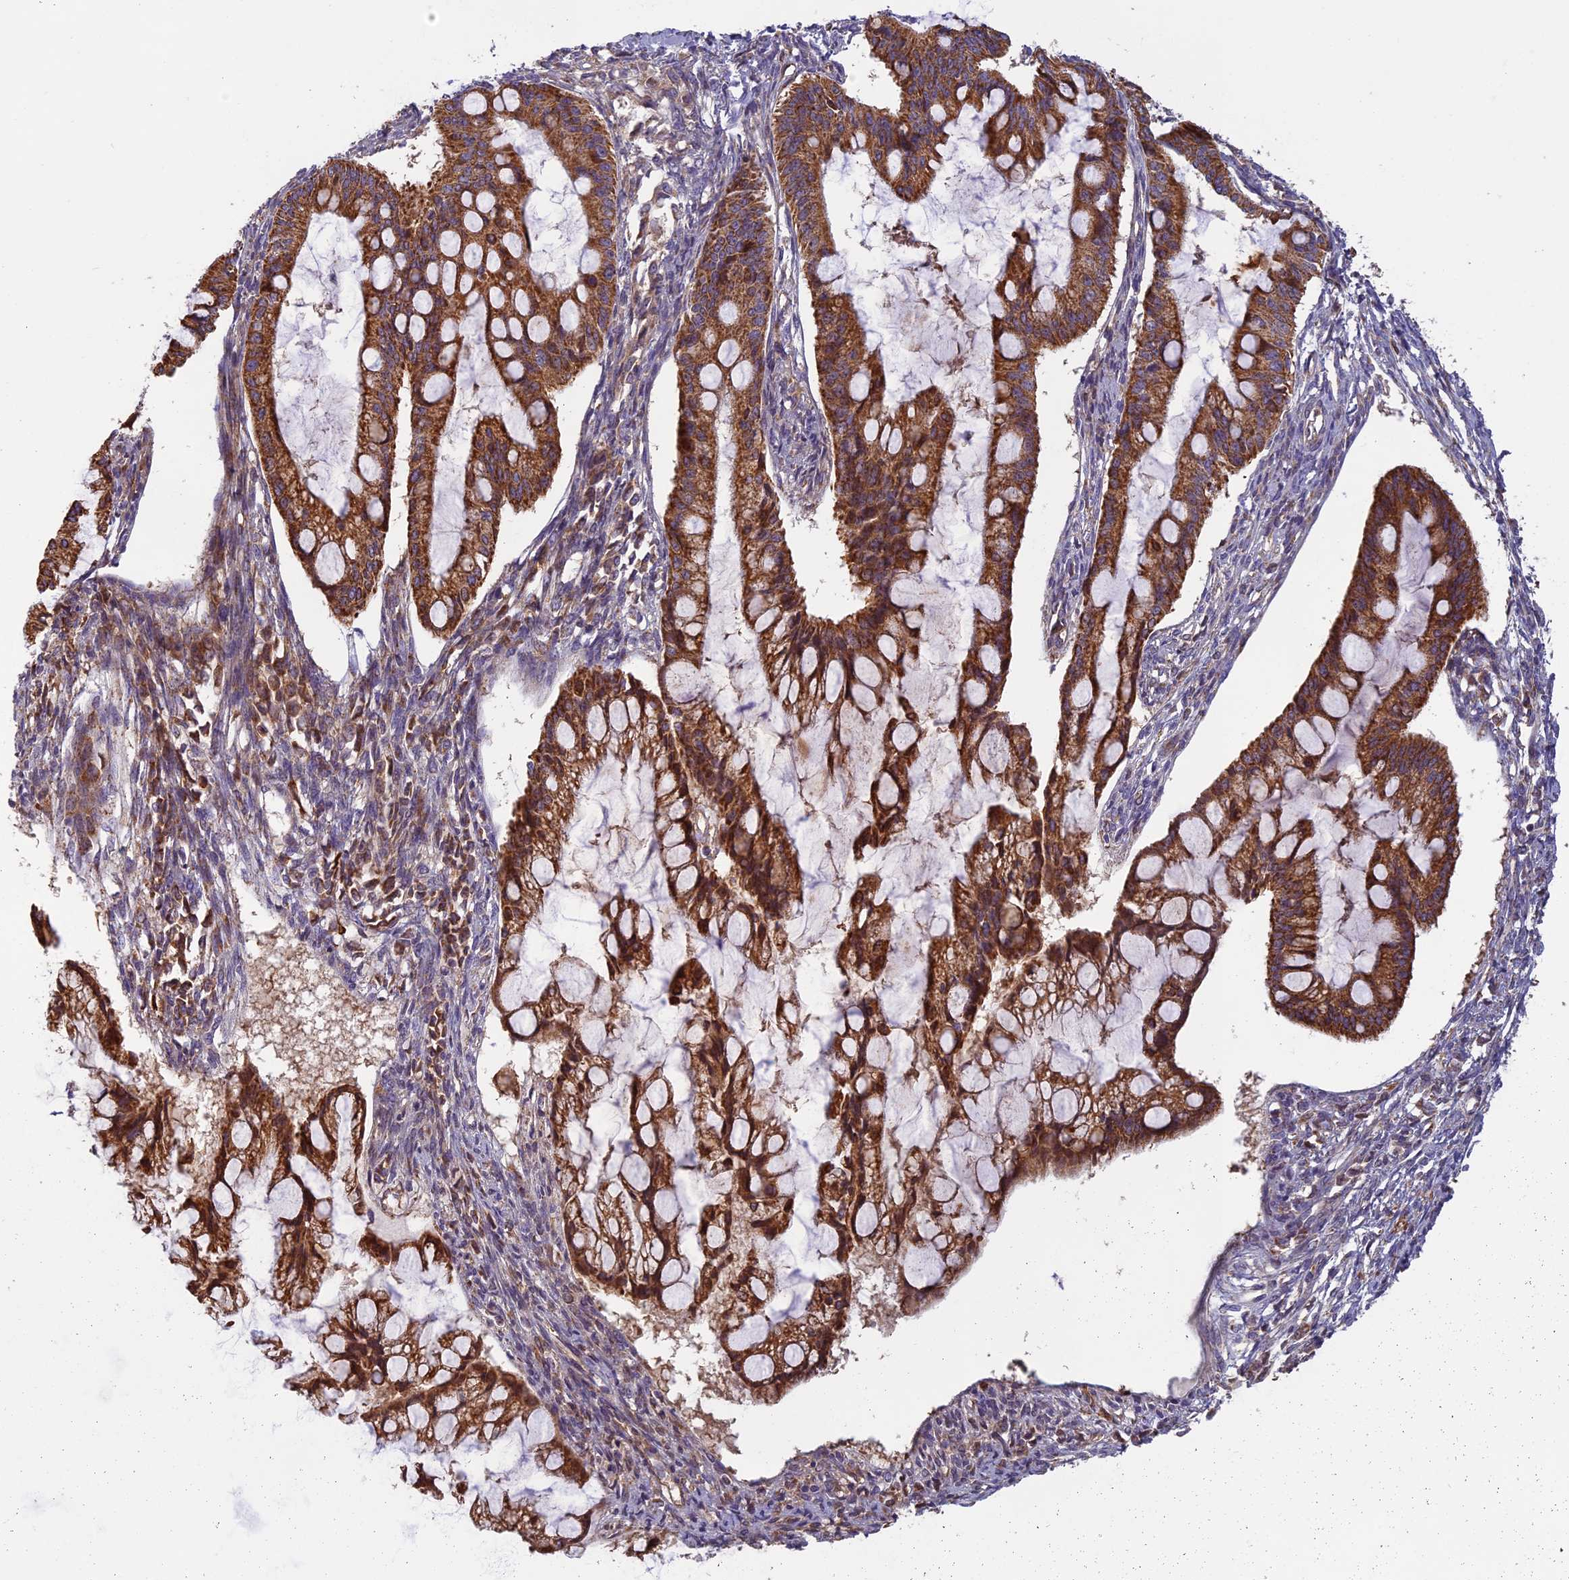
{"staining": {"intensity": "moderate", "quantity": ">75%", "location": "cytoplasmic/membranous"}, "tissue": "ovarian cancer", "cell_type": "Tumor cells", "image_type": "cancer", "snomed": [{"axis": "morphology", "description": "Cystadenocarcinoma, mucinous, NOS"}, {"axis": "topography", "description": "Ovary"}], "caption": "Ovarian mucinous cystadenocarcinoma stained for a protein (brown) shows moderate cytoplasmic/membranous positive positivity in about >75% of tumor cells.", "gene": "EDAR", "patient": {"sex": "female", "age": 73}}